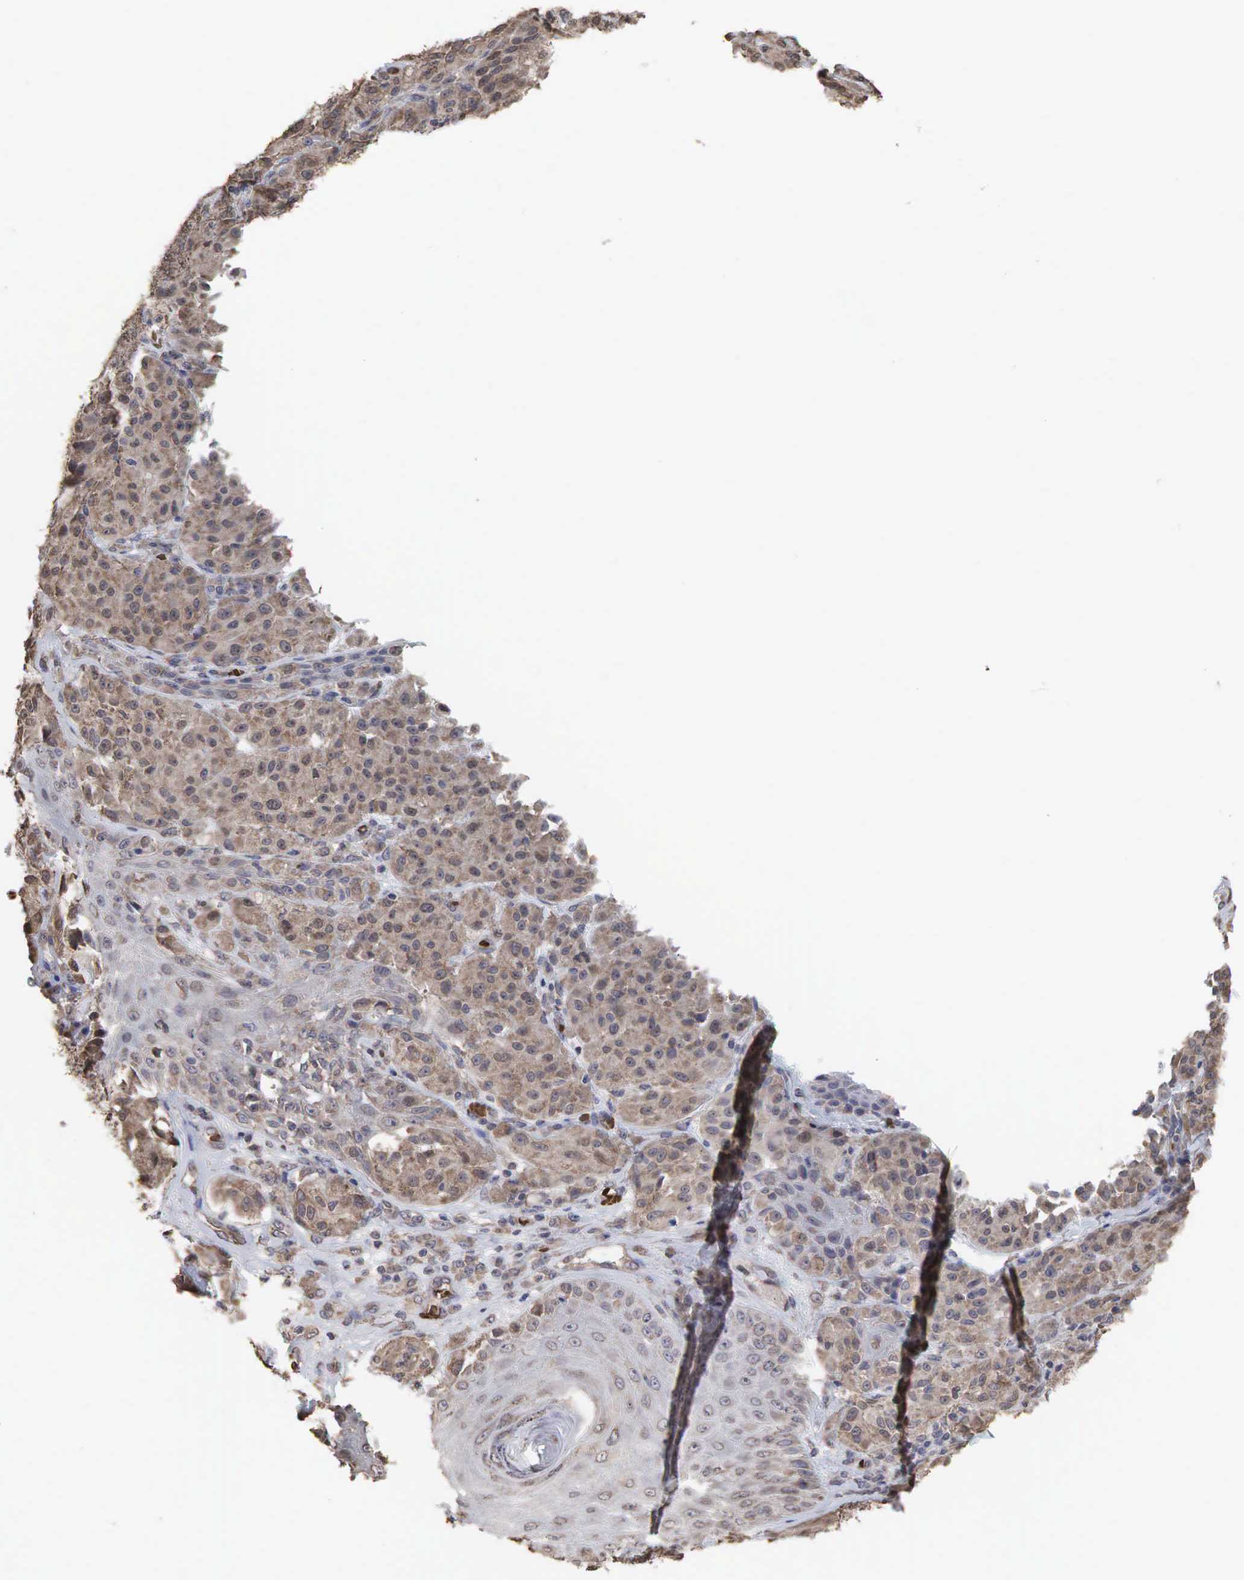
{"staining": {"intensity": "weak", "quantity": ">75%", "location": "cytoplasmic/membranous"}, "tissue": "melanoma", "cell_type": "Tumor cells", "image_type": "cancer", "snomed": [{"axis": "morphology", "description": "Malignant melanoma, NOS"}, {"axis": "topography", "description": "Skin"}], "caption": "Immunohistochemistry micrograph of neoplastic tissue: malignant melanoma stained using immunohistochemistry (IHC) displays low levels of weak protein expression localized specifically in the cytoplasmic/membranous of tumor cells, appearing as a cytoplasmic/membranous brown color.", "gene": "PABPC5", "patient": {"sex": "male", "age": 44}}